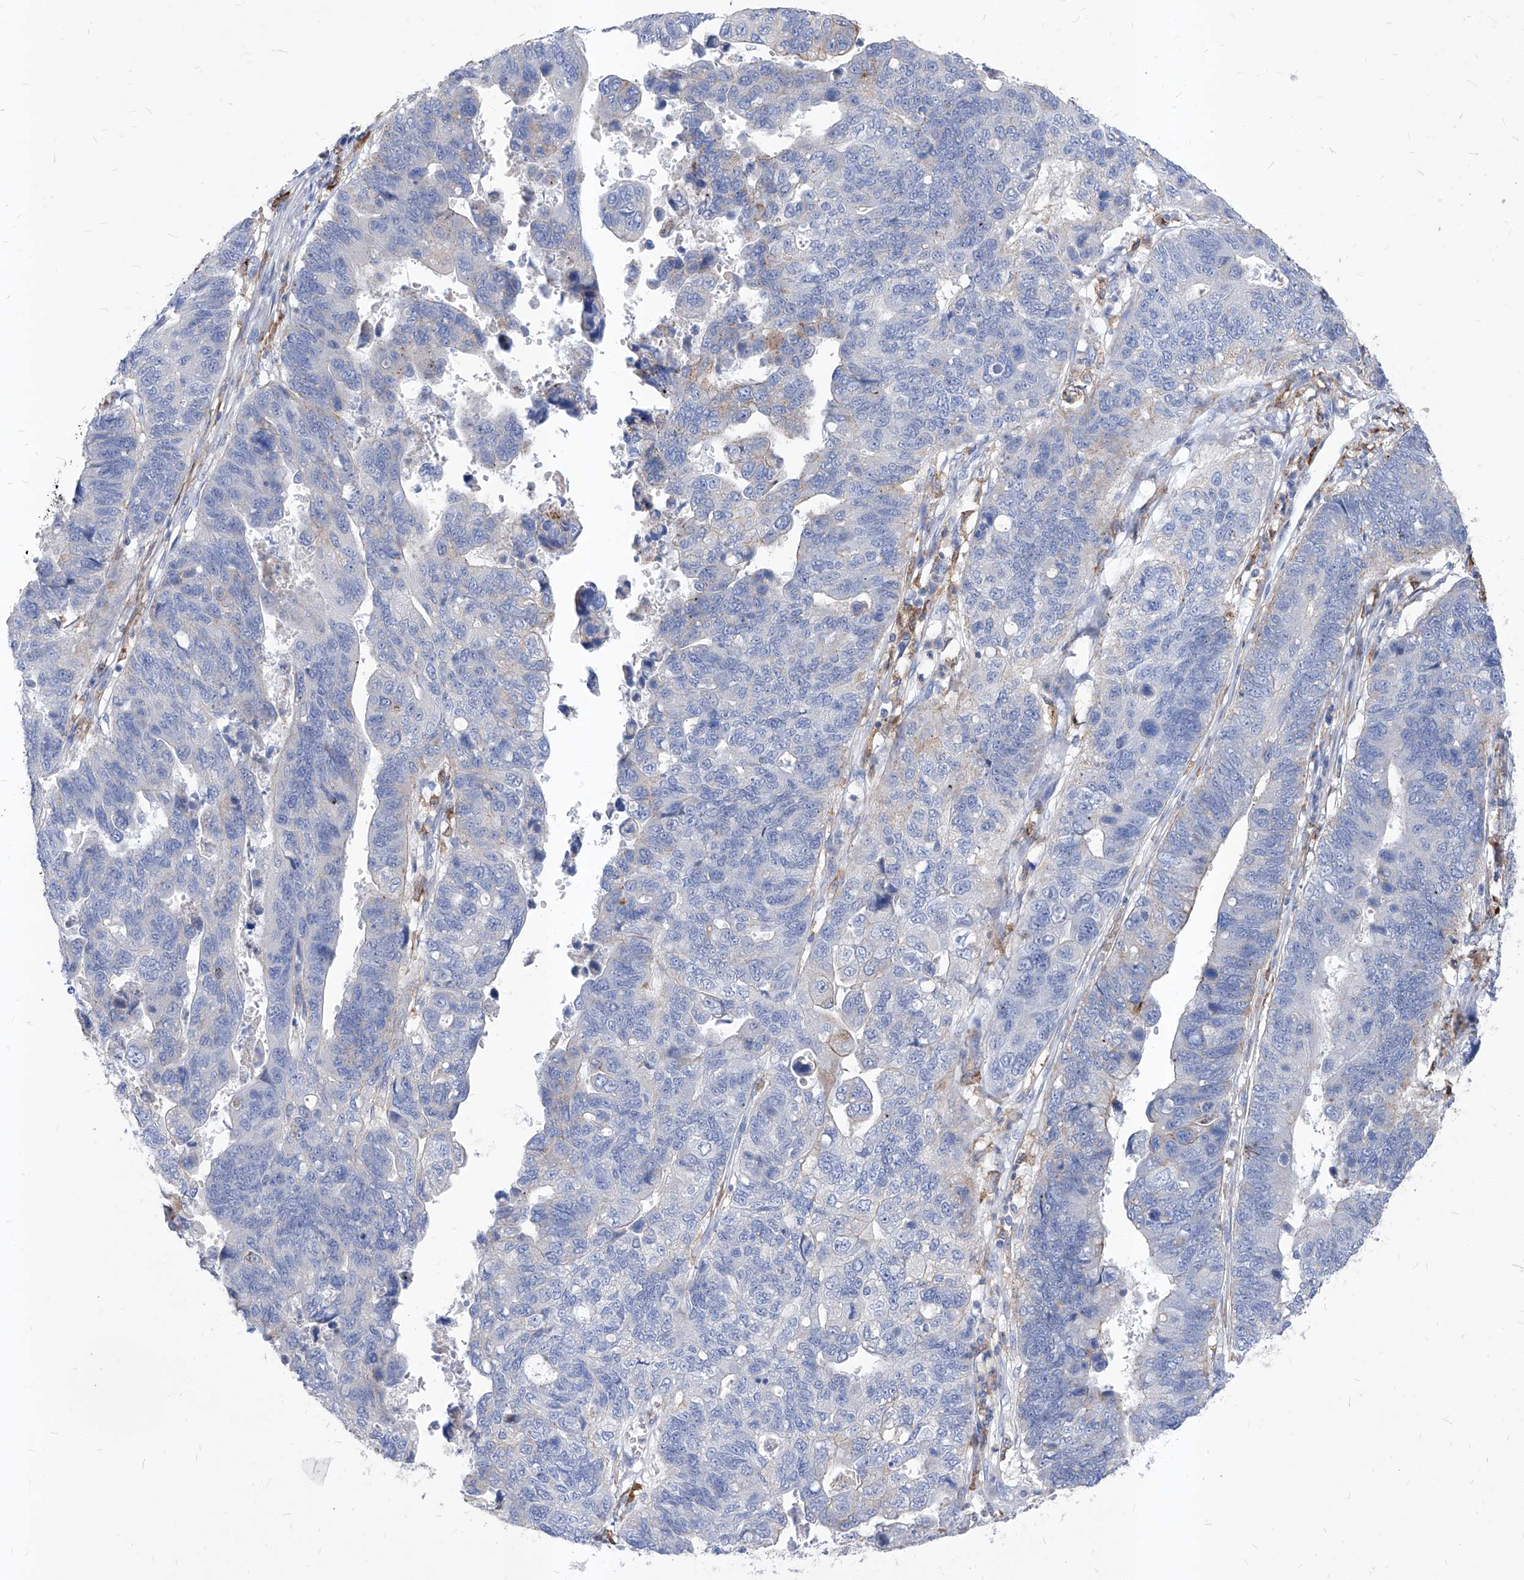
{"staining": {"intensity": "moderate", "quantity": "<25%", "location": "cytoplasmic/membranous"}, "tissue": "stomach cancer", "cell_type": "Tumor cells", "image_type": "cancer", "snomed": [{"axis": "morphology", "description": "Adenocarcinoma, NOS"}, {"axis": "topography", "description": "Stomach"}], "caption": "There is low levels of moderate cytoplasmic/membranous expression in tumor cells of adenocarcinoma (stomach), as demonstrated by immunohistochemical staining (brown color).", "gene": "UBOX5", "patient": {"sex": "male", "age": 59}}